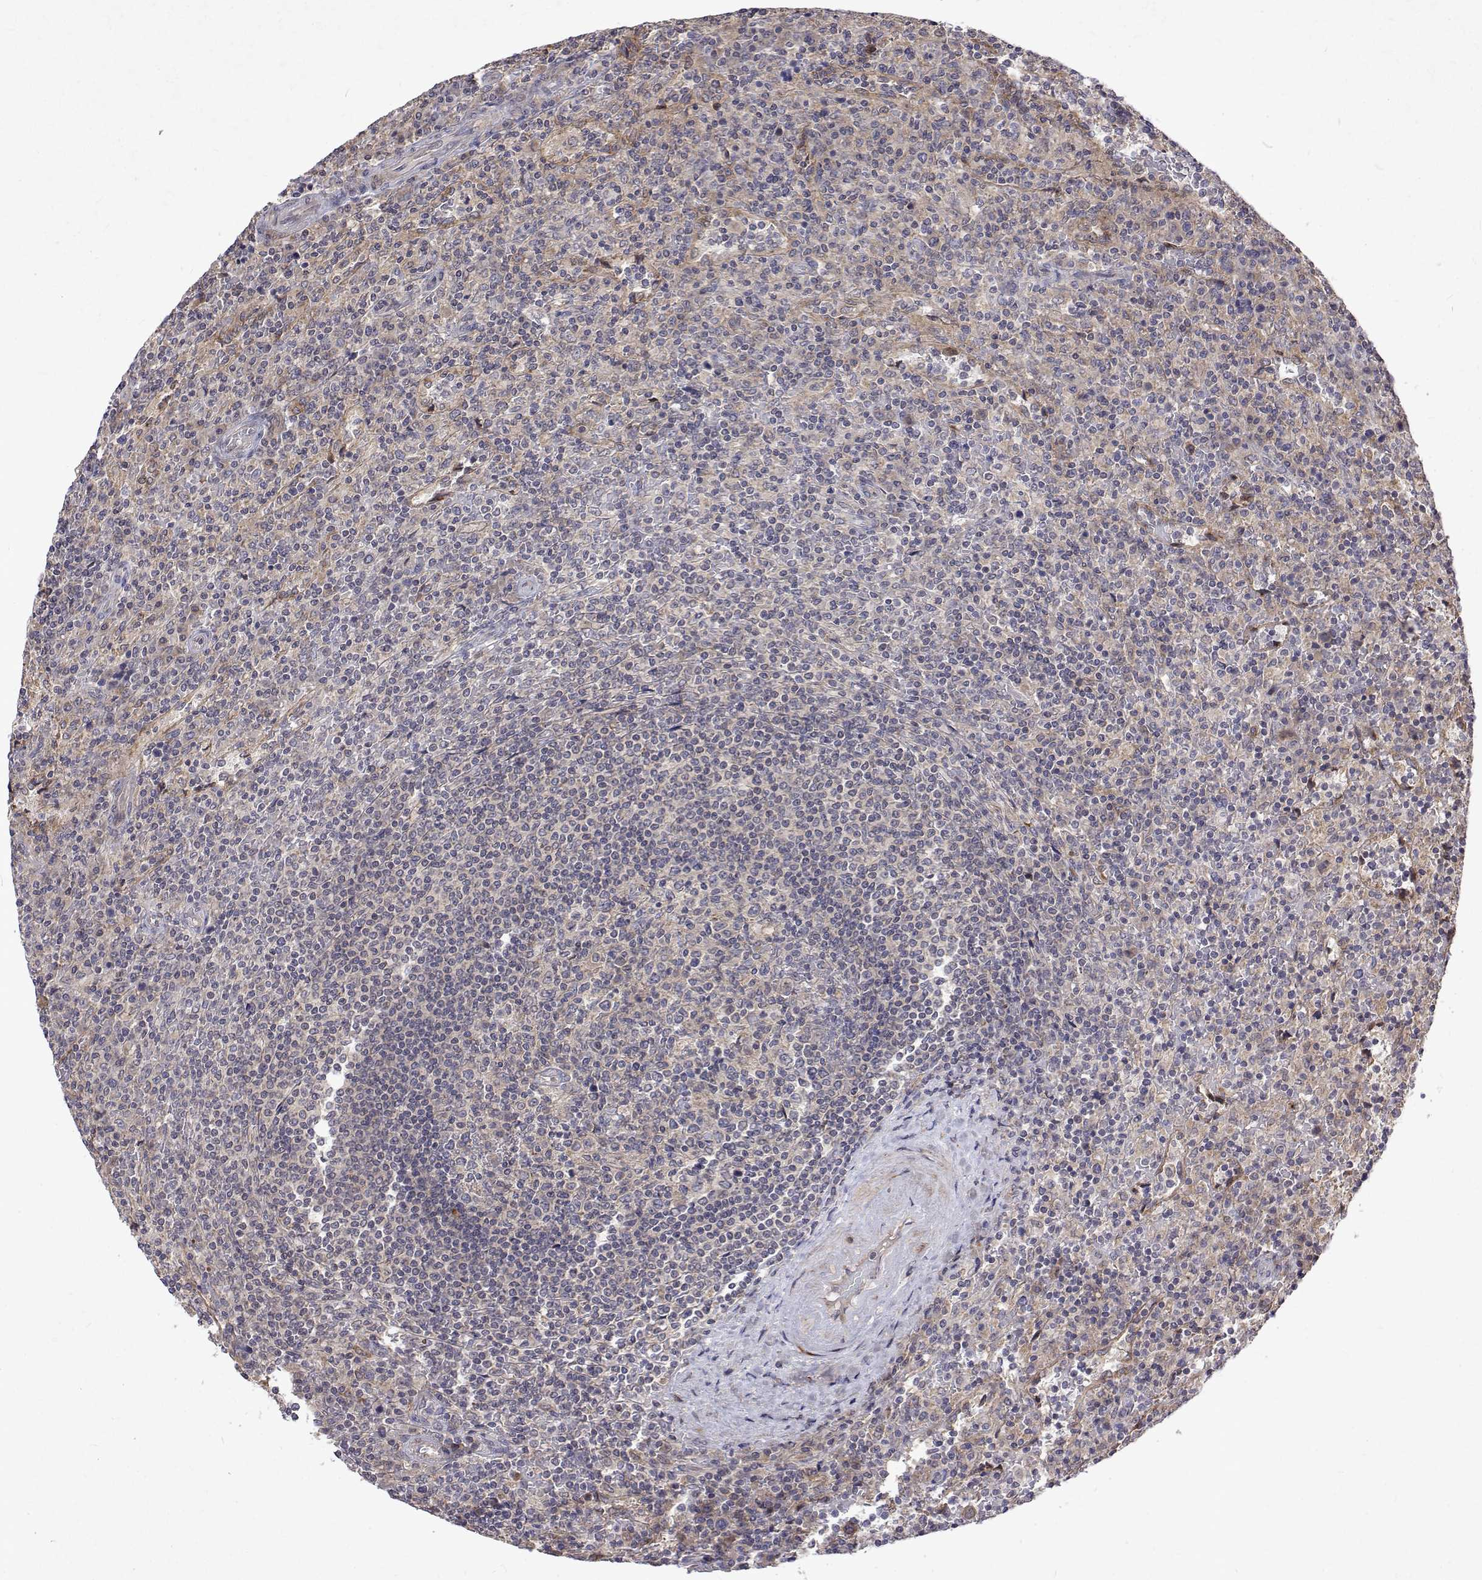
{"staining": {"intensity": "negative", "quantity": "none", "location": "none"}, "tissue": "lymphoma", "cell_type": "Tumor cells", "image_type": "cancer", "snomed": [{"axis": "morphology", "description": "Malignant lymphoma, non-Hodgkin's type, Low grade"}, {"axis": "topography", "description": "Spleen"}], "caption": "Image shows no protein expression in tumor cells of malignant lymphoma, non-Hodgkin's type (low-grade) tissue. (DAB (3,3'-diaminobenzidine) immunohistochemistry, high magnification).", "gene": "ALKBH8", "patient": {"sex": "male", "age": 62}}